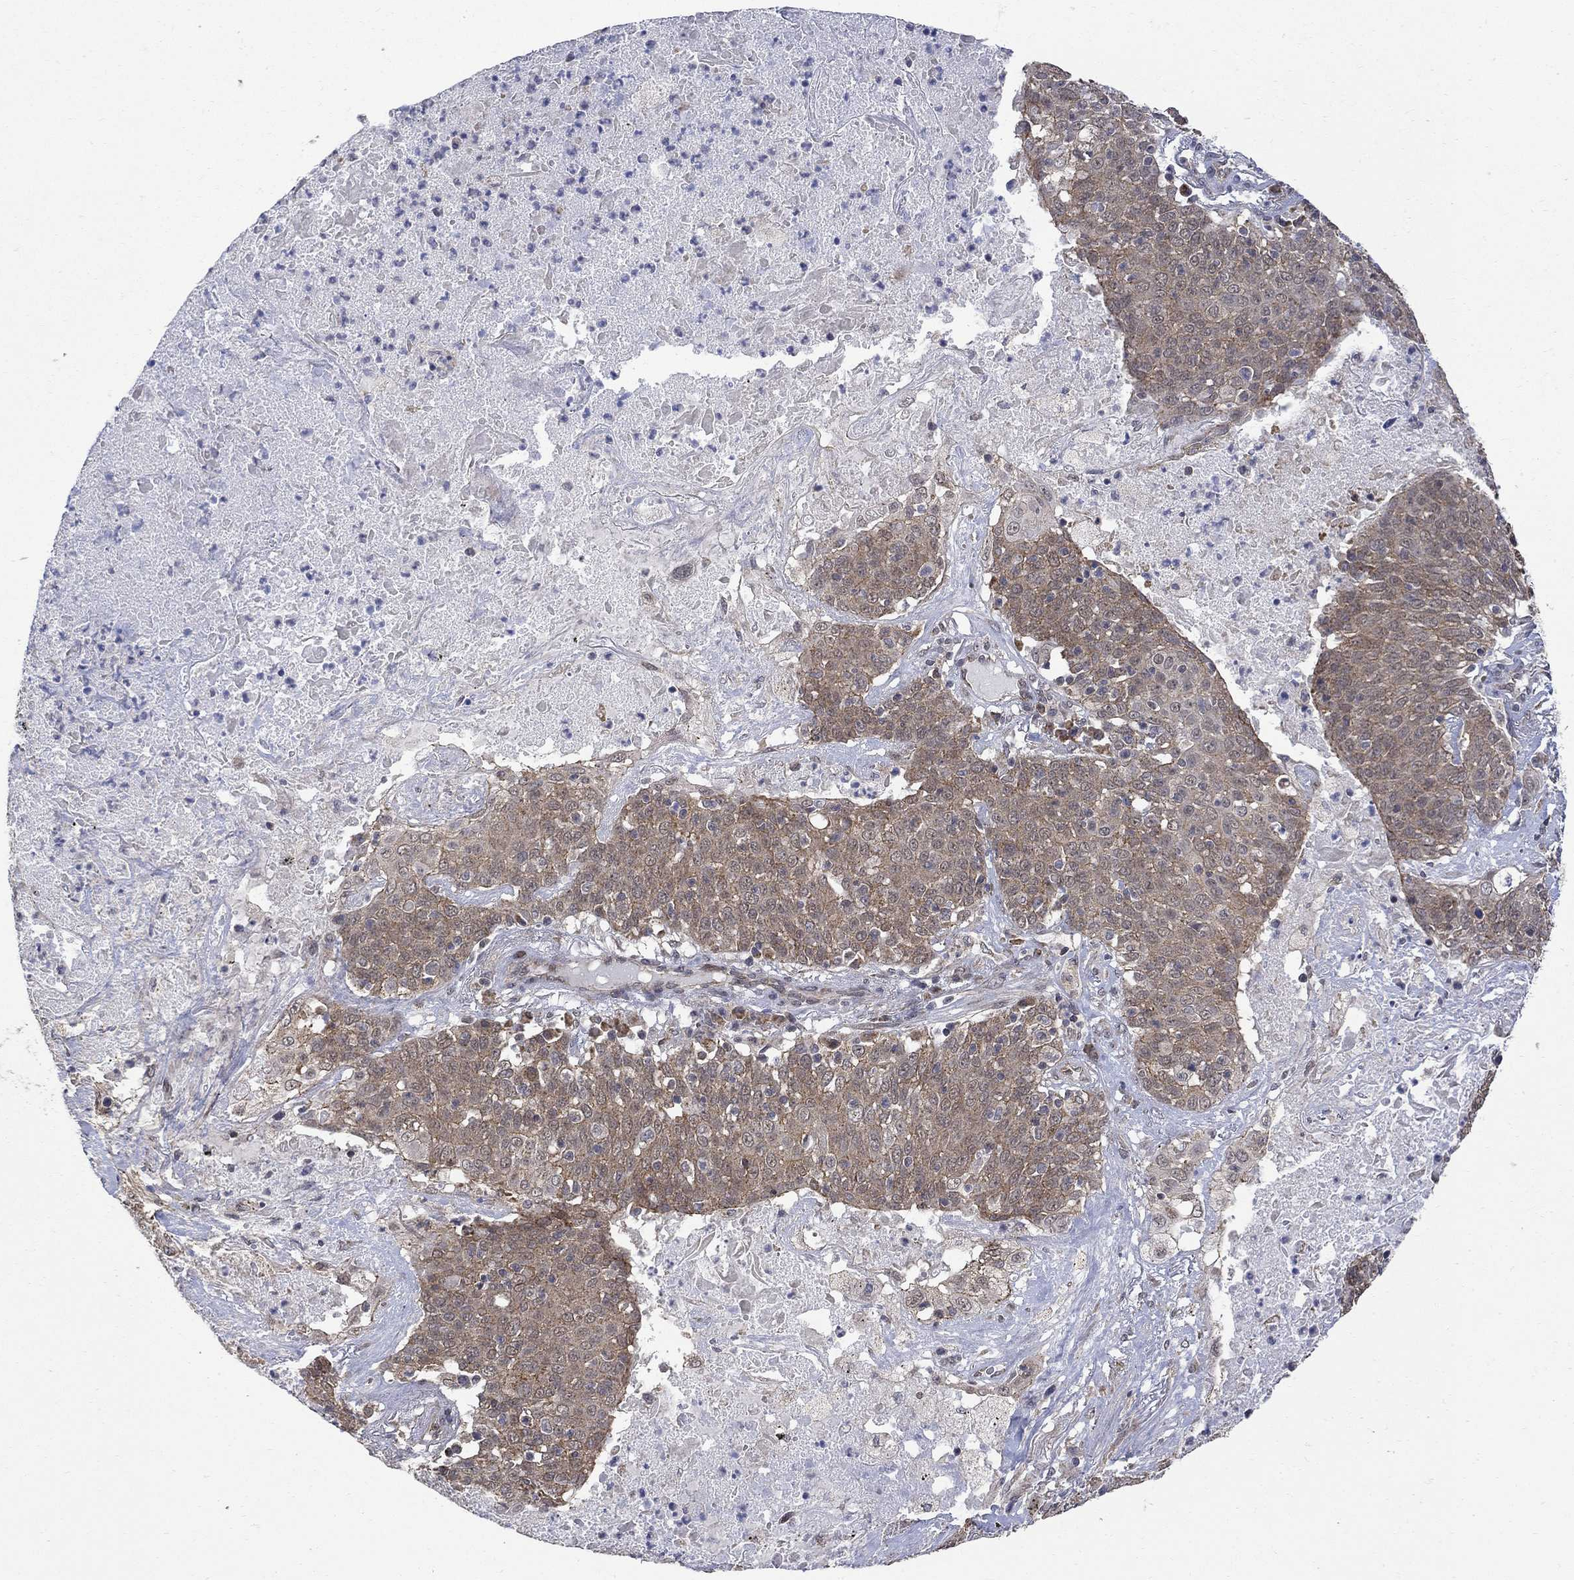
{"staining": {"intensity": "weak", "quantity": "25%-75%", "location": "cytoplasmic/membranous"}, "tissue": "lung cancer", "cell_type": "Tumor cells", "image_type": "cancer", "snomed": [{"axis": "morphology", "description": "Squamous cell carcinoma, NOS"}, {"axis": "topography", "description": "Lung"}], "caption": "Approximately 25%-75% of tumor cells in human squamous cell carcinoma (lung) exhibit weak cytoplasmic/membranous protein expression as visualized by brown immunohistochemical staining.", "gene": "ANKRA2", "patient": {"sex": "male", "age": 82}}